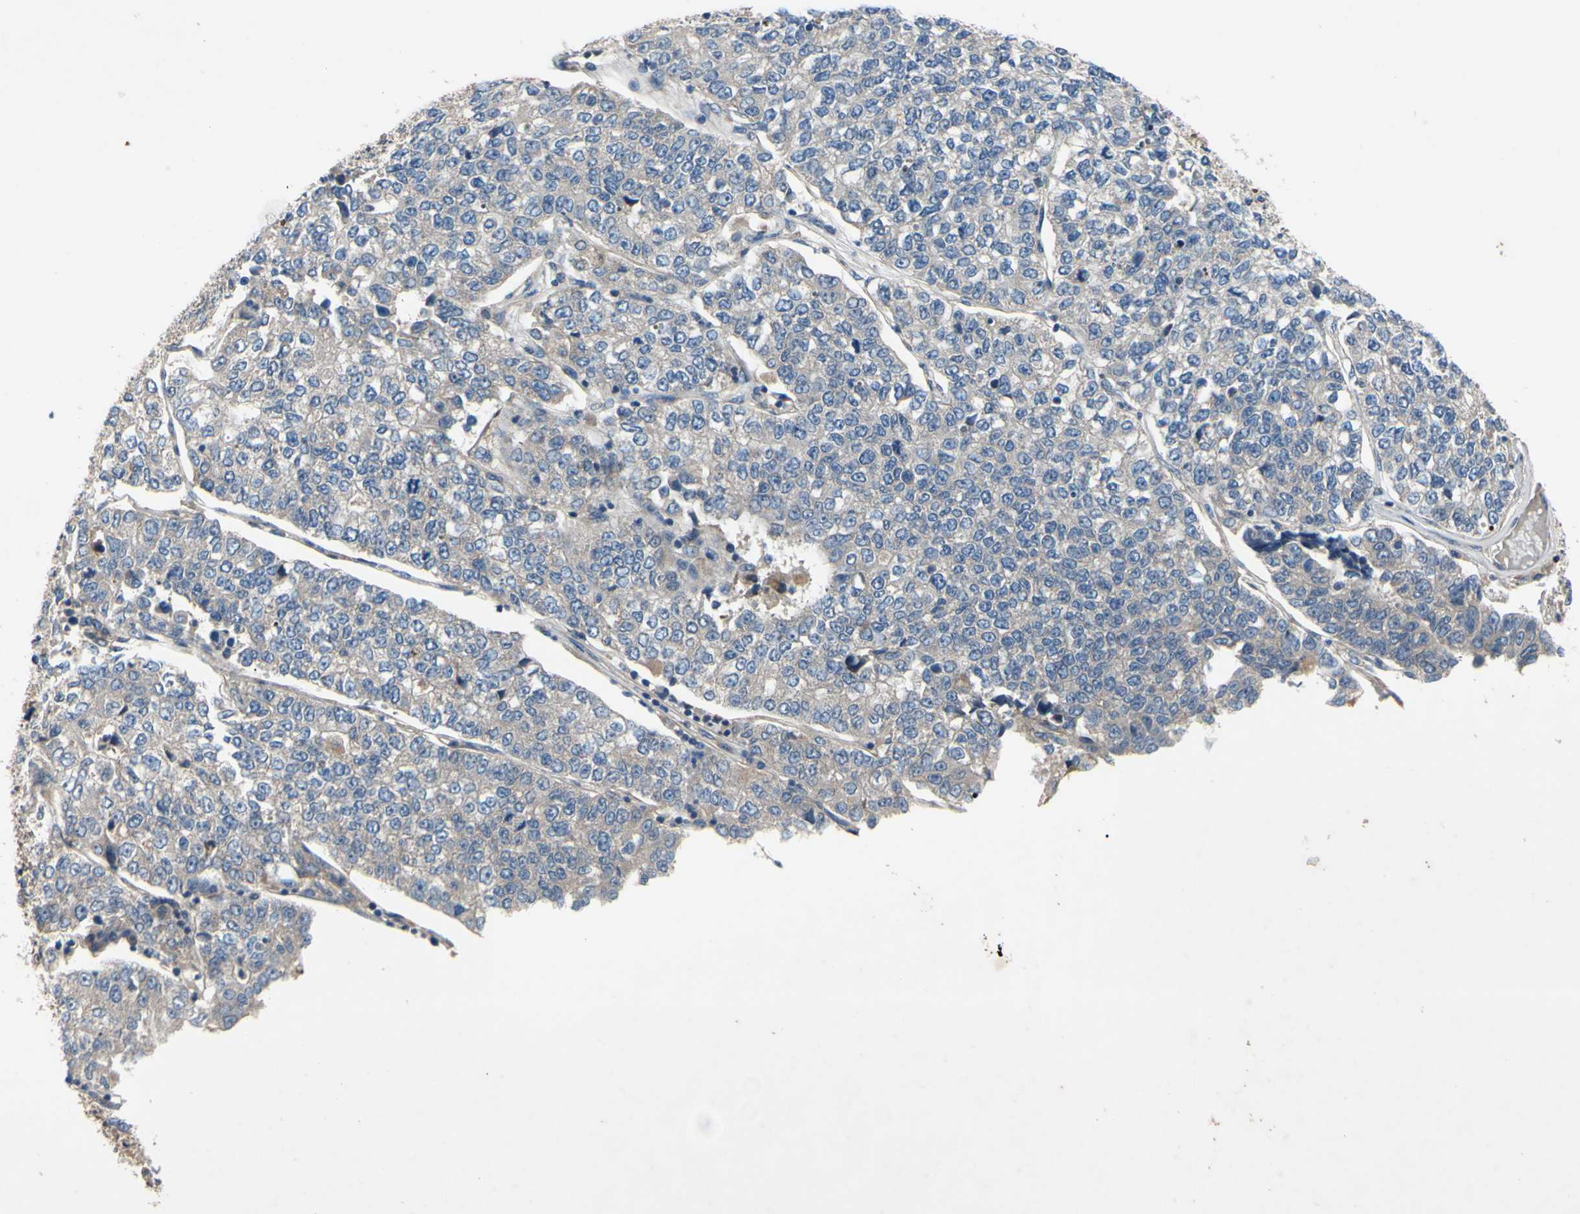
{"staining": {"intensity": "weak", "quantity": "<25%", "location": "cytoplasmic/membranous"}, "tissue": "lung cancer", "cell_type": "Tumor cells", "image_type": "cancer", "snomed": [{"axis": "morphology", "description": "Adenocarcinoma, NOS"}, {"axis": "topography", "description": "Lung"}], "caption": "Tumor cells are negative for protein expression in human lung cancer (adenocarcinoma). Nuclei are stained in blue.", "gene": "HILPDA", "patient": {"sex": "male", "age": 49}}